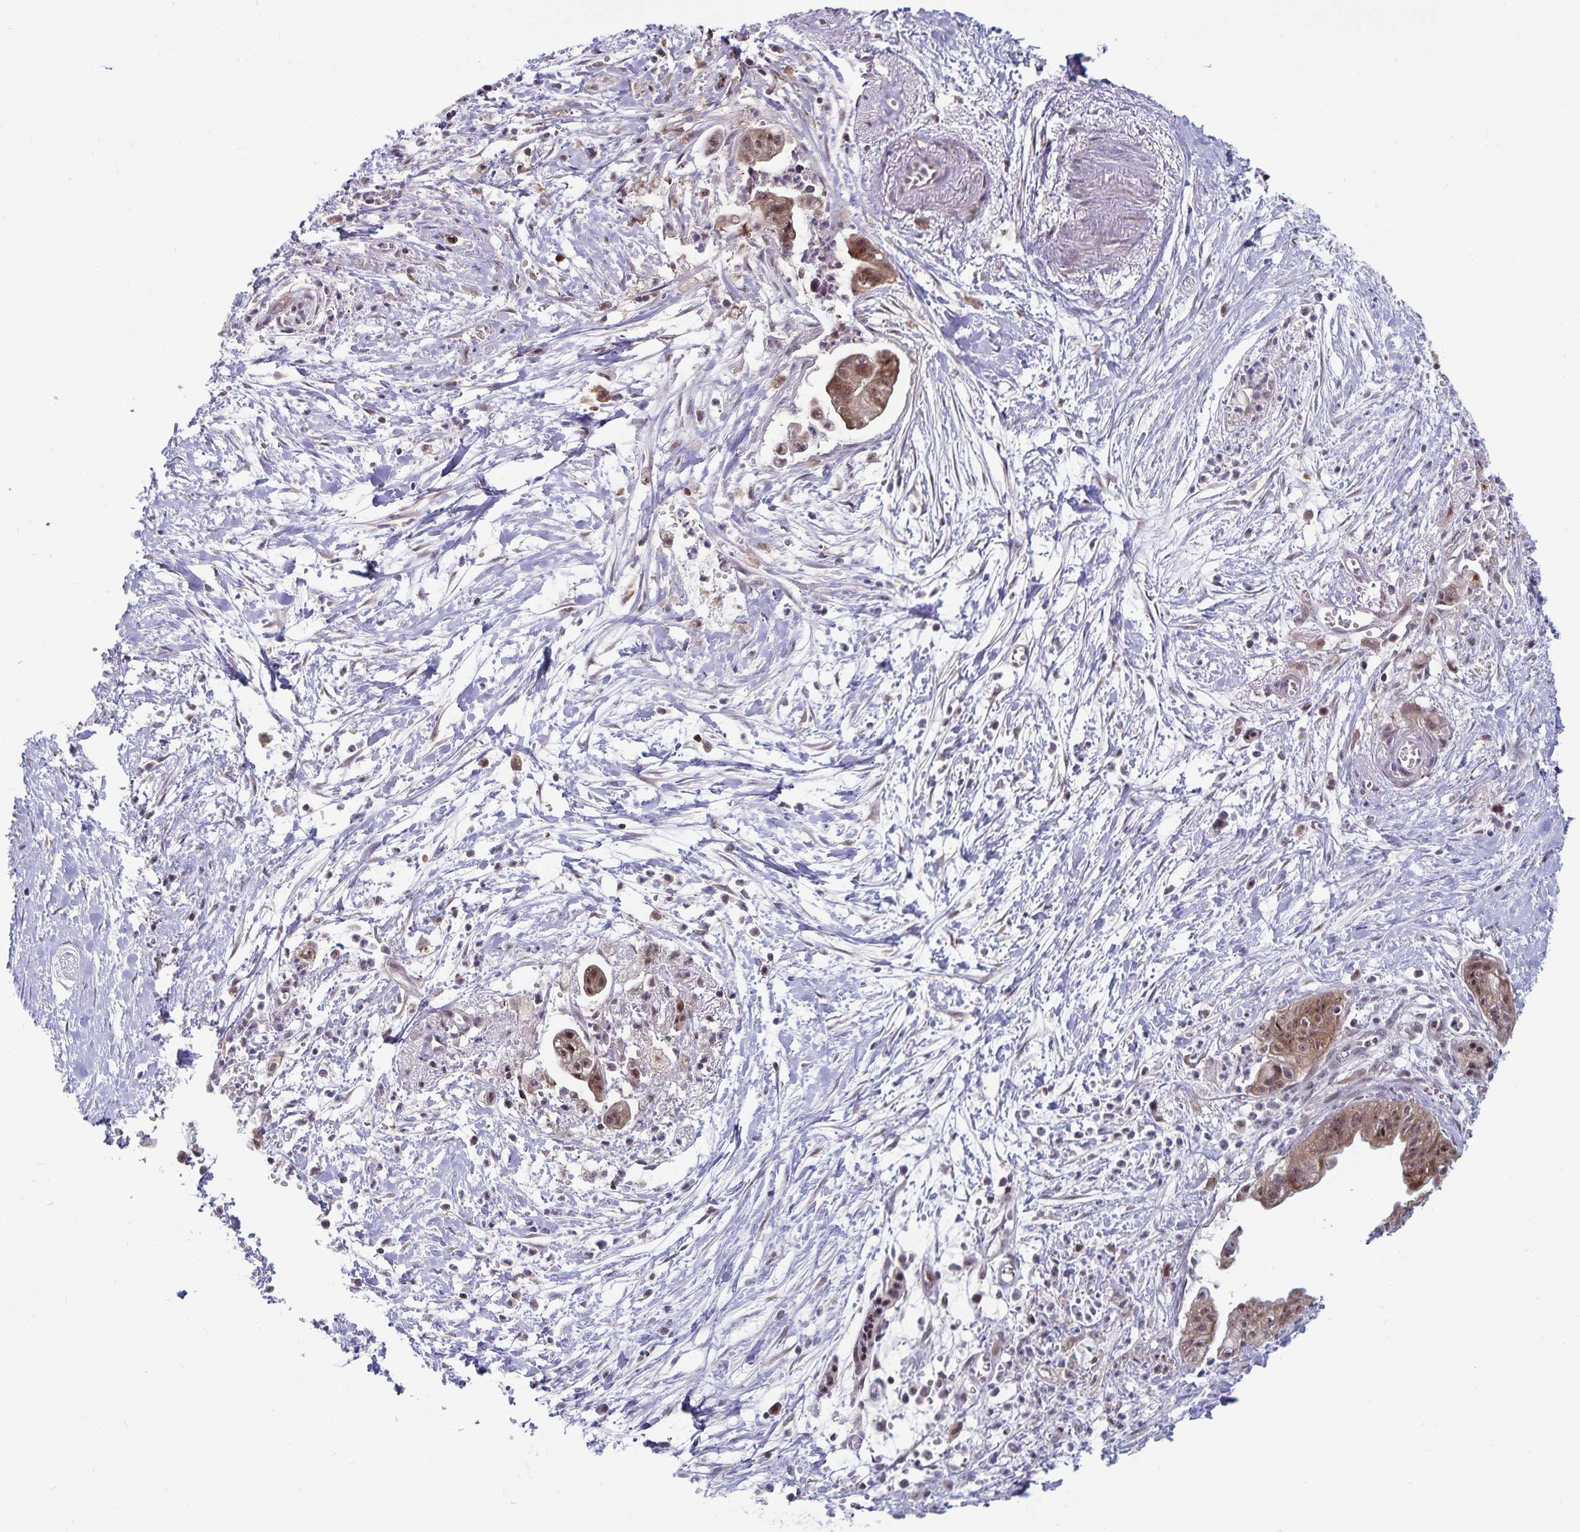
{"staining": {"intensity": "weak", "quantity": ">75%", "location": "cytoplasmic/membranous,nuclear"}, "tissue": "pancreatic cancer", "cell_type": "Tumor cells", "image_type": "cancer", "snomed": [{"axis": "morphology", "description": "Adenocarcinoma, NOS"}, {"axis": "topography", "description": "Pancreas"}], "caption": "This micrograph demonstrates IHC staining of pancreatic cancer, with low weak cytoplasmic/membranous and nuclear positivity in approximately >75% of tumor cells.", "gene": "EXOC6B", "patient": {"sex": "male", "age": 71}}